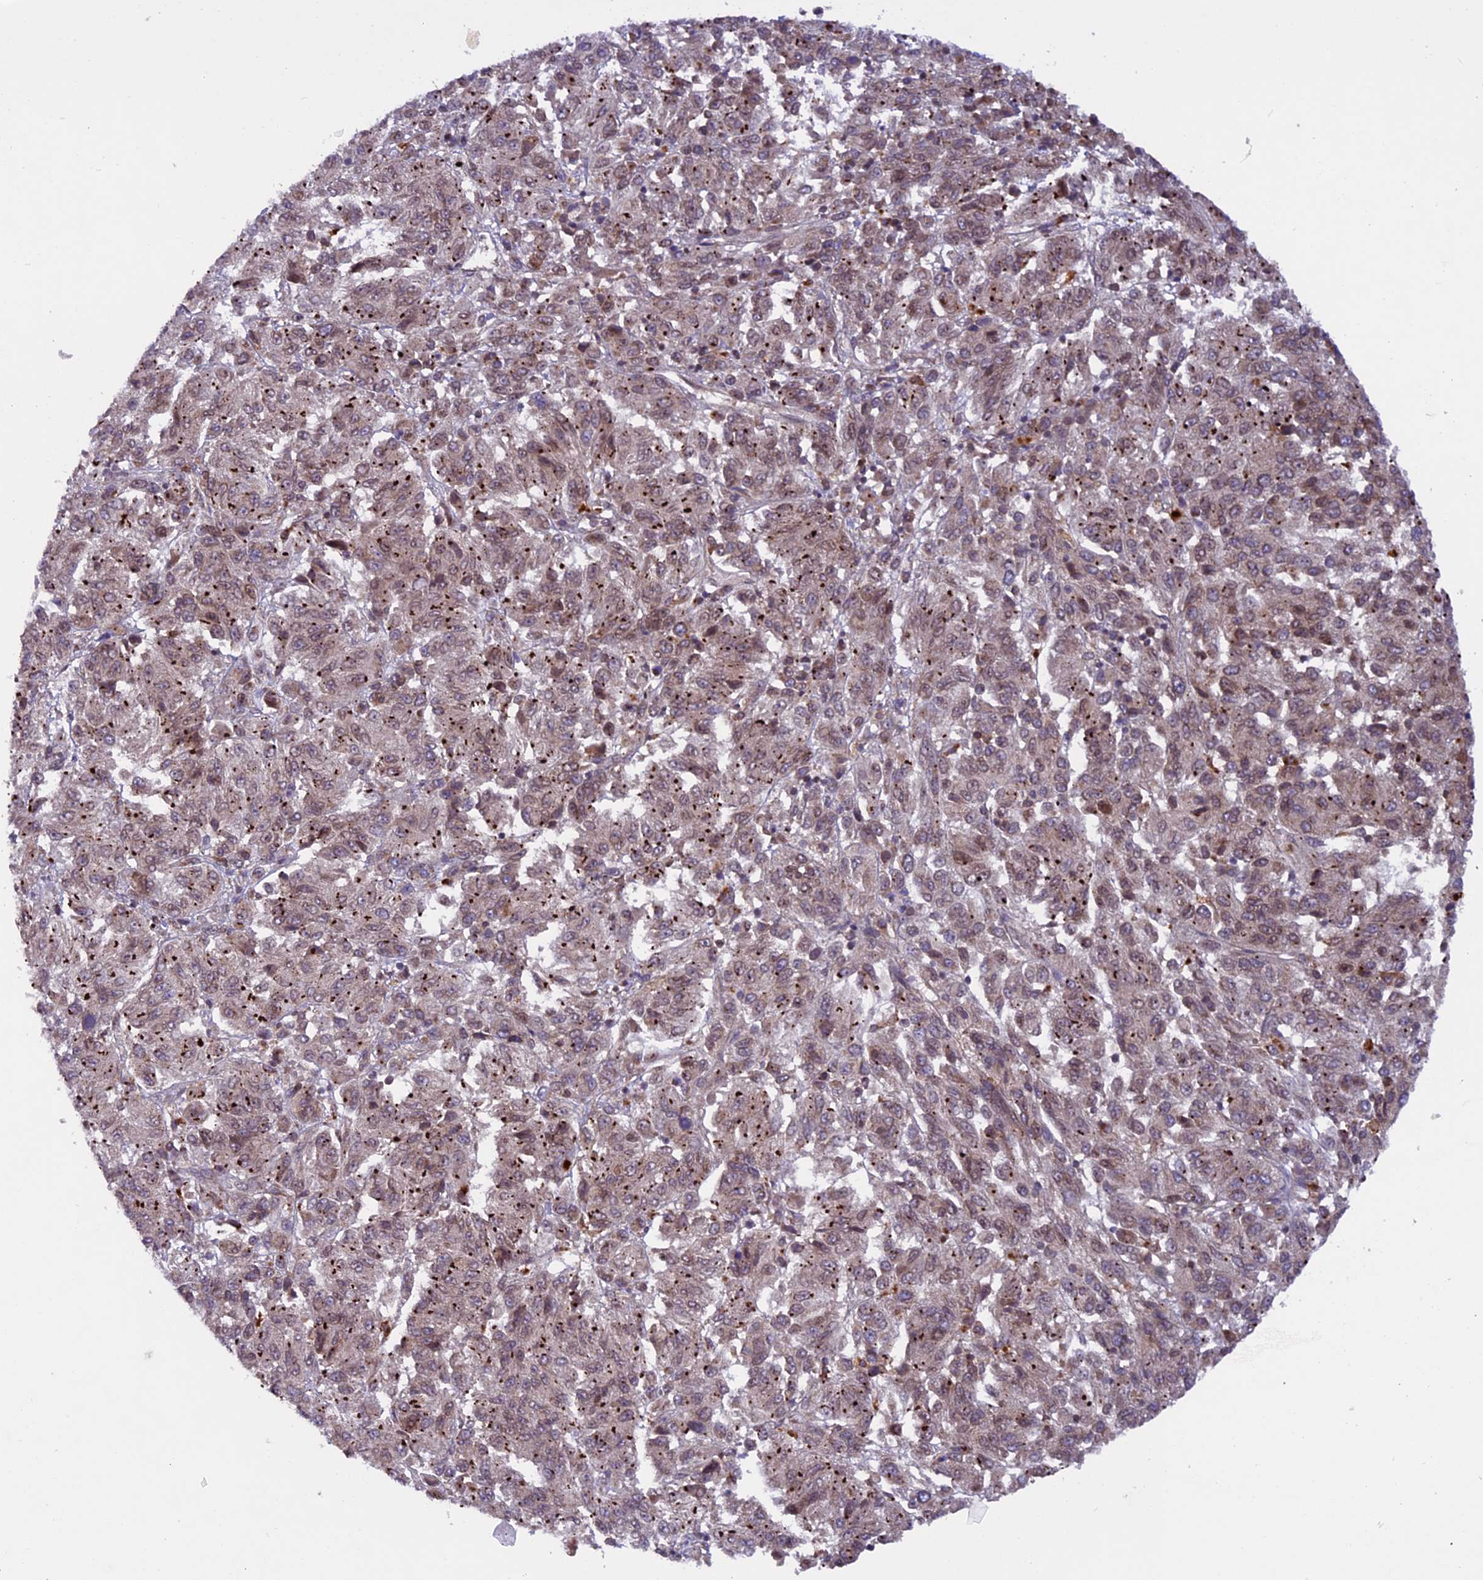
{"staining": {"intensity": "moderate", "quantity": ">75%", "location": "cytoplasmic/membranous,nuclear"}, "tissue": "melanoma", "cell_type": "Tumor cells", "image_type": "cancer", "snomed": [{"axis": "morphology", "description": "Malignant melanoma, Metastatic site"}, {"axis": "topography", "description": "Lung"}], "caption": "IHC of human malignant melanoma (metastatic site) shows medium levels of moderate cytoplasmic/membranous and nuclear positivity in about >75% of tumor cells. (IHC, brightfield microscopy, high magnification).", "gene": "CCDC125", "patient": {"sex": "male", "age": 64}}